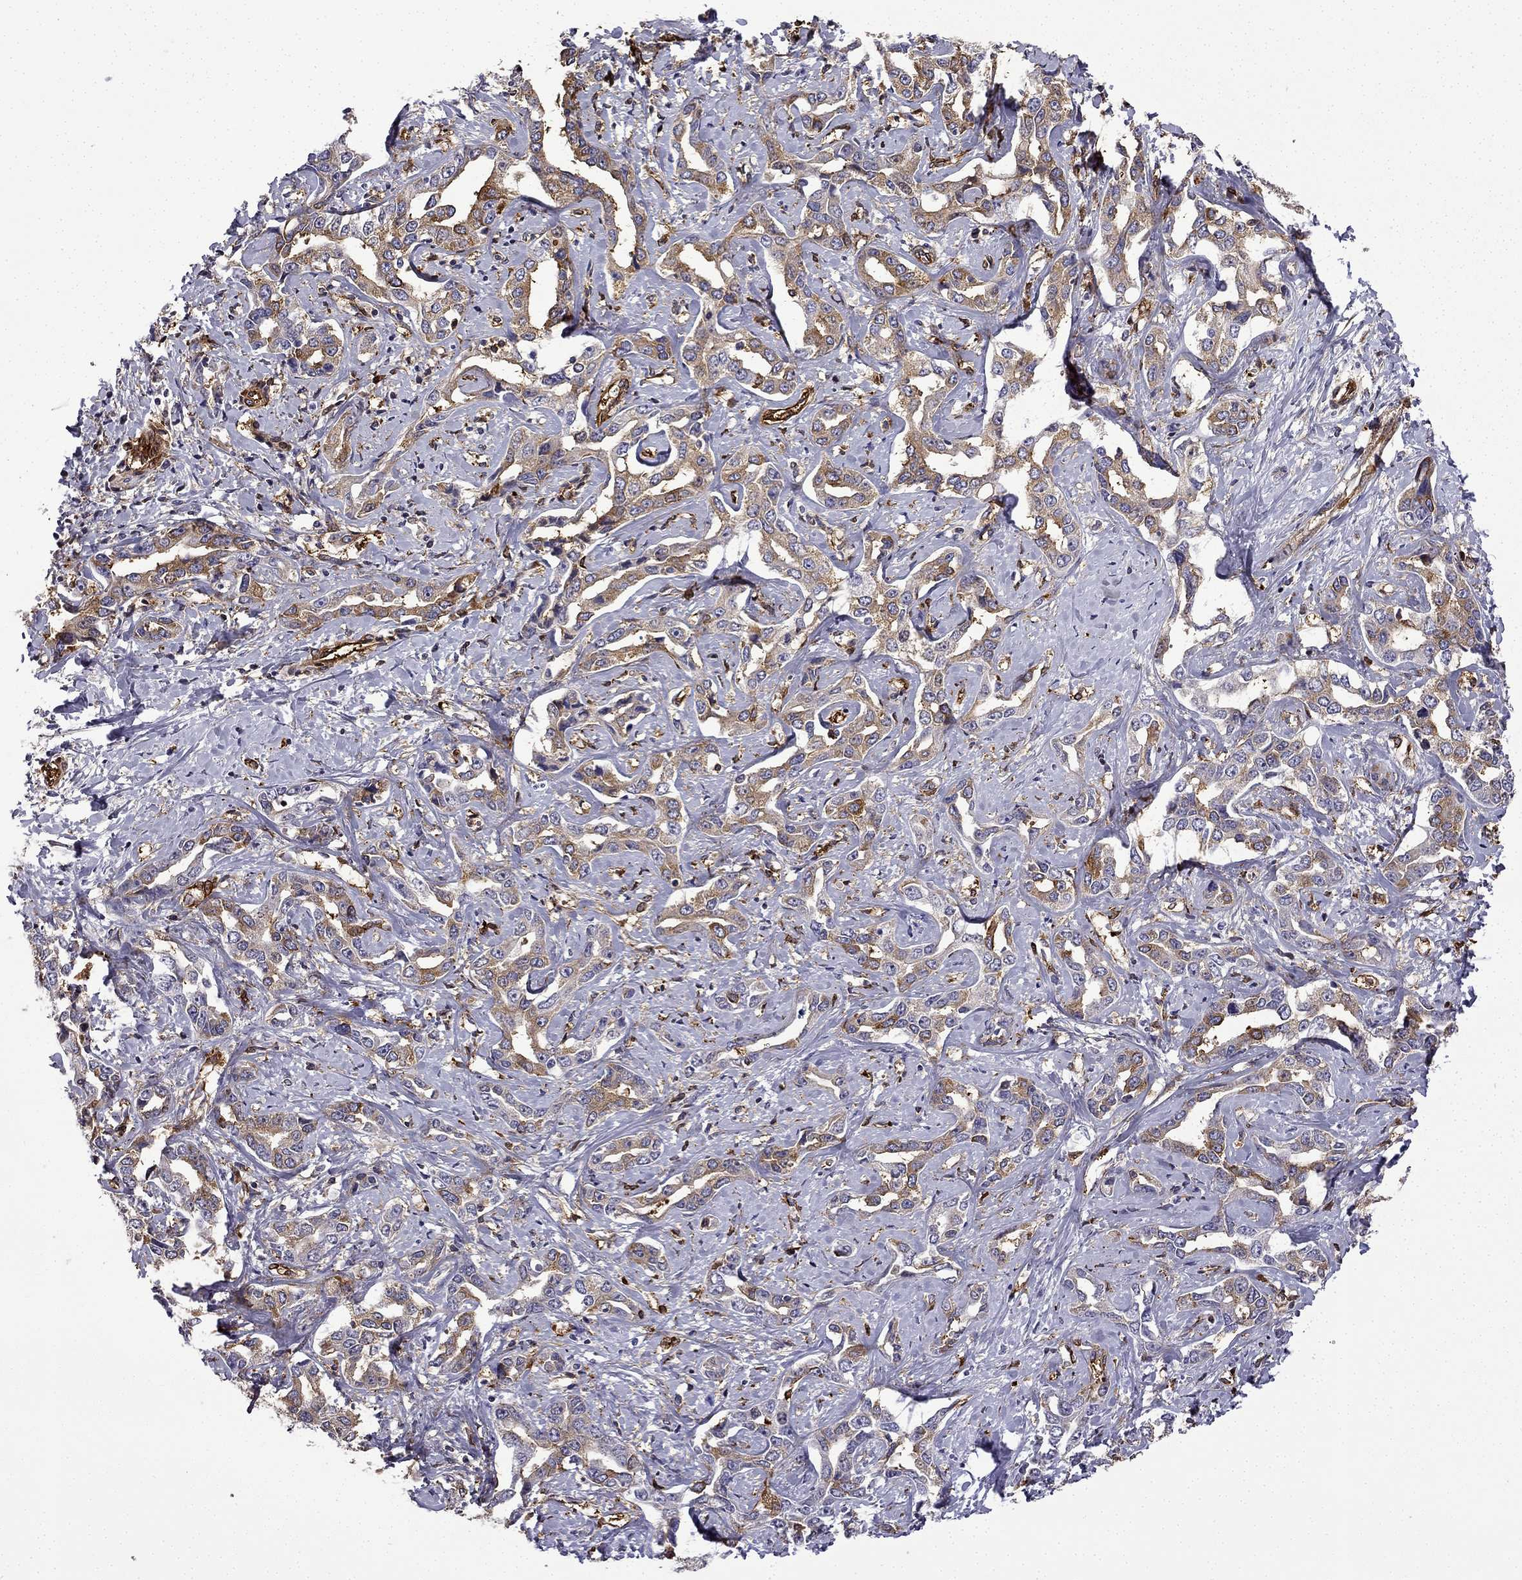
{"staining": {"intensity": "moderate", "quantity": ">75%", "location": "cytoplasmic/membranous"}, "tissue": "liver cancer", "cell_type": "Tumor cells", "image_type": "cancer", "snomed": [{"axis": "morphology", "description": "Cholangiocarcinoma"}, {"axis": "topography", "description": "Liver"}], "caption": "A photomicrograph showing moderate cytoplasmic/membranous staining in about >75% of tumor cells in liver cancer (cholangiocarcinoma), as visualized by brown immunohistochemical staining.", "gene": "MAP4", "patient": {"sex": "male", "age": 59}}